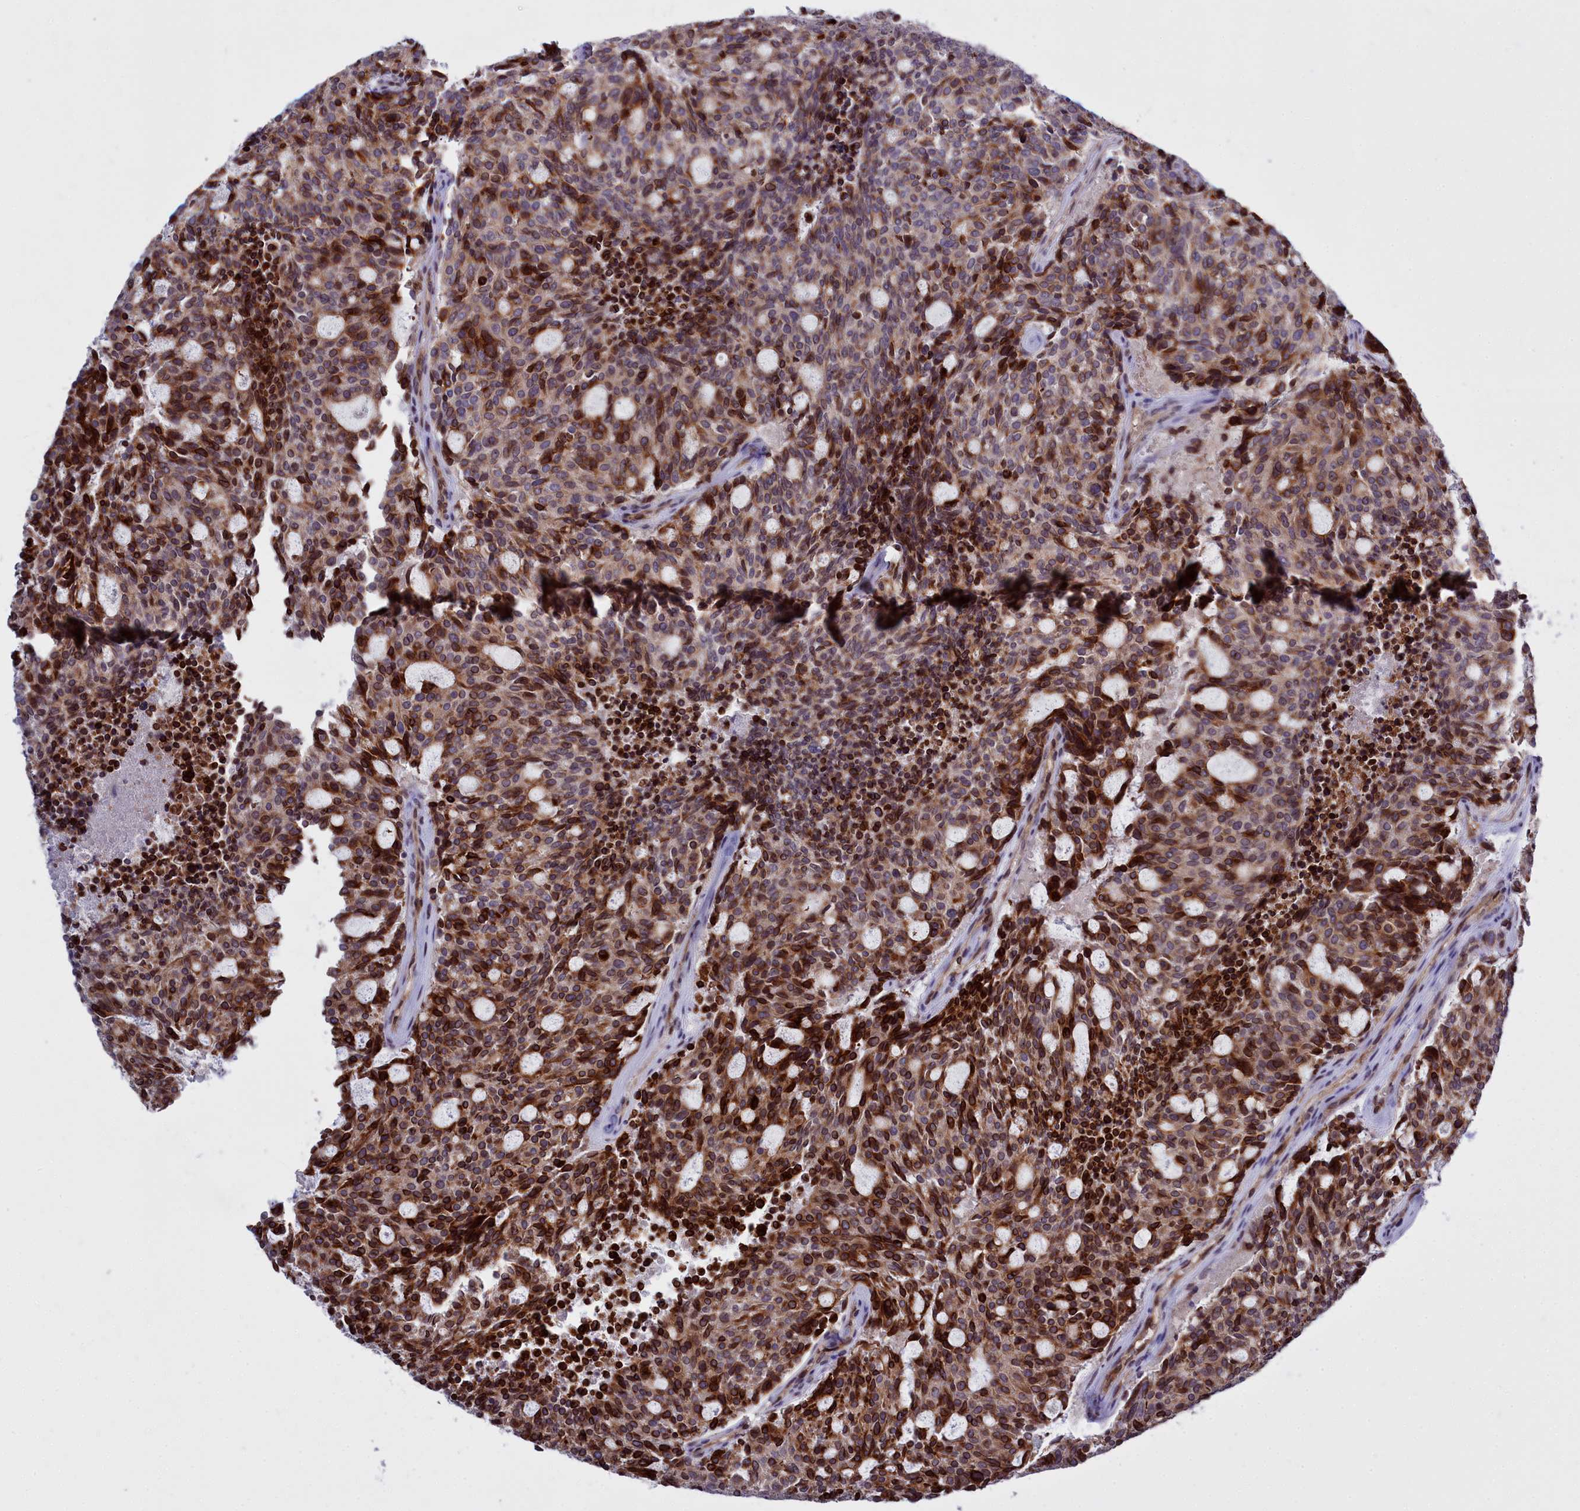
{"staining": {"intensity": "moderate", "quantity": ">75%", "location": "cytoplasmic/membranous"}, "tissue": "carcinoid", "cell_type": "Tumor cells", "image_type": "cancer", "snomed": [{"axis": "morphology", "description": "Carcinoid, malignant, NOS"}, {"axis": "topography", "description": "Pancreas"}], "caption": "About >75% of tumor cells in carcinoid (malignant) exhibit moderate cytoplasmic/membranous protein staining as visualized by brown immunohistochemical staining.", "gene": "RAPGEF4", "patient": {"sex": "female", "age": 54}}